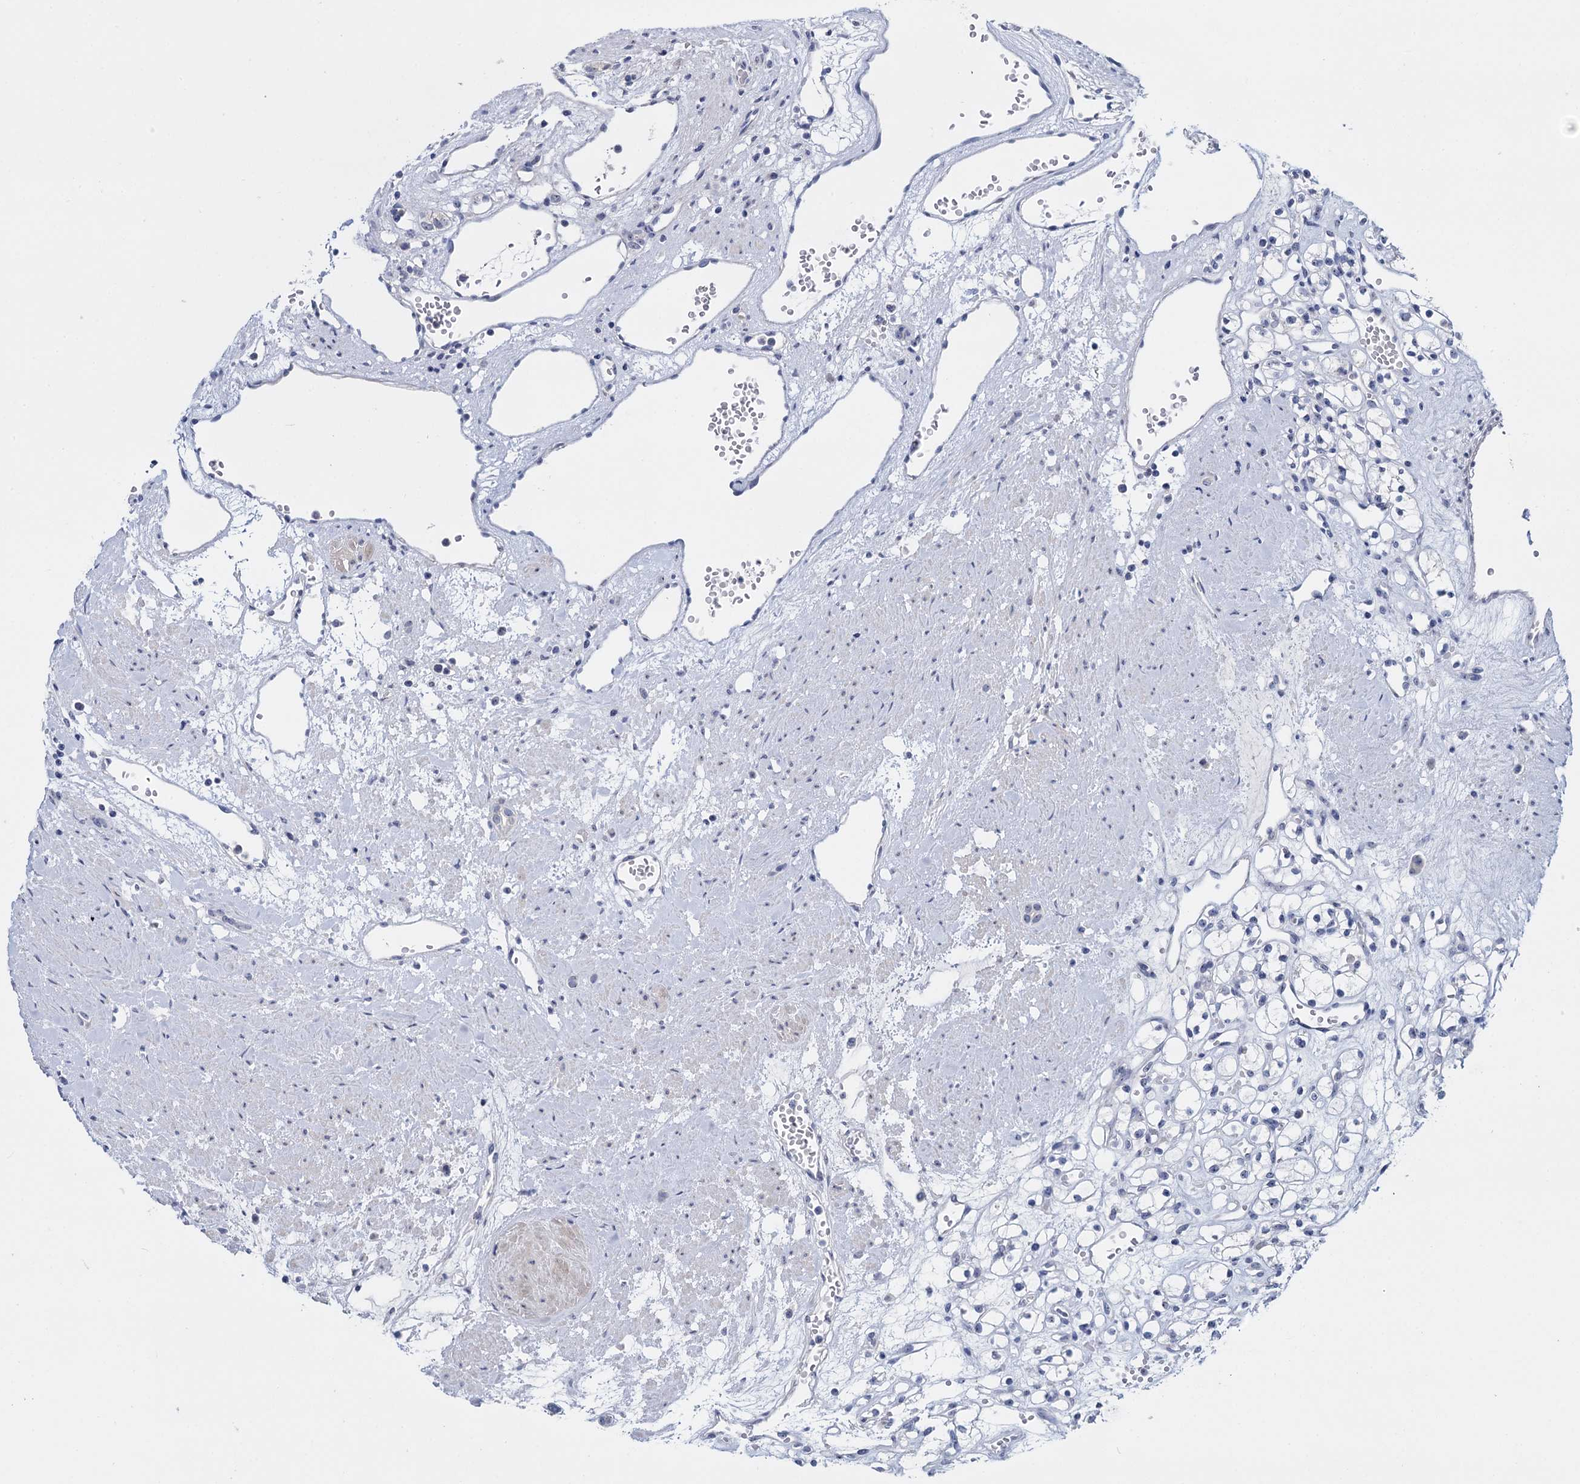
{"staining": {"intensity": "negative", "quantity": "none", "location": "none"}, "tissue": "renal cancer", "cell_type": "Tumor cells", "image_type": "cancer", "snomed": [{"axis": "morphology", "description": "Adenocarcinoma, NOS"}, {"axis": "topography", "description": "Kidney"}], "caption": "An immunohistochemistry image of renal adenocarcinoma is shown. There is no staining in tumor cells of renal adenocarcinoma.", "gene": "SFN", "patient": {"sex": "female", "age": 59}}